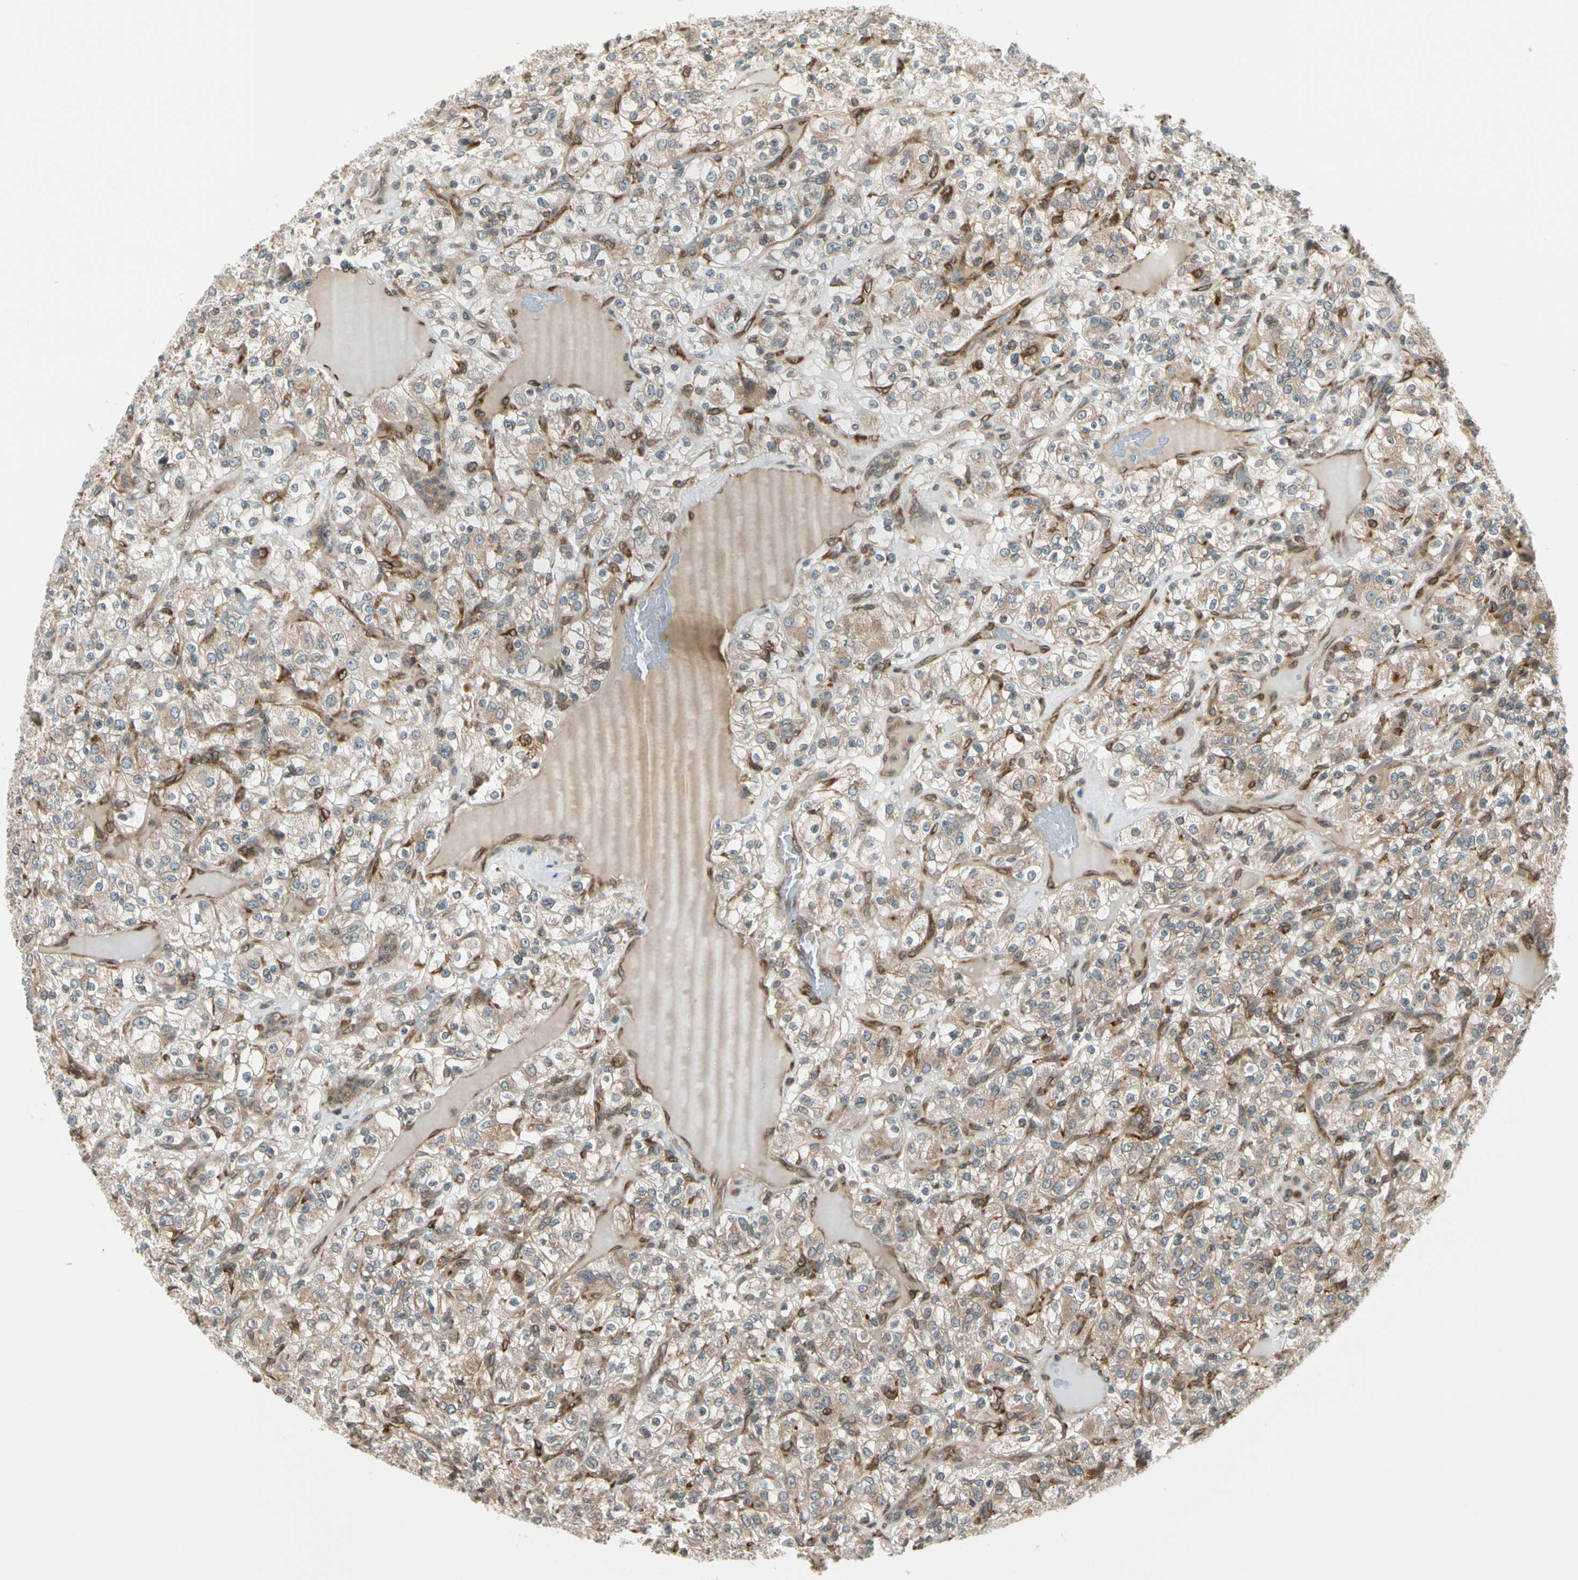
{"staining": {"intensity": "weak", "quantity": ">75%", "location": "cytoplasmic/membranous"}, "tissue": "renal cancer", "cell_type": "Tumor cells", "image_type": "cancer", "snomed": [{"axis": "morphology", "description": "Normal tissue, NOS"}, {"axis": "morphology", "description": "Adenocarcinoma, NOS"}, {"axis": "topography", "description": "Kidney"}], "caption": "Immunohistochemistry (IHC) staining of adenocarcinoma (renal), which demonstrates low levels of weak cytoplasmic/membranous expression in about >75% of tumor cells indicating weak cytoplasmic/membranous protein staining. The staining was performed using DAB (3,3'-diaminobenzidine) (brown) for protein detection and nuclei were counterstained in hematoxylin (blue).", "gene": "TRIO", "patient": {"sex": "female", "age": 72}}